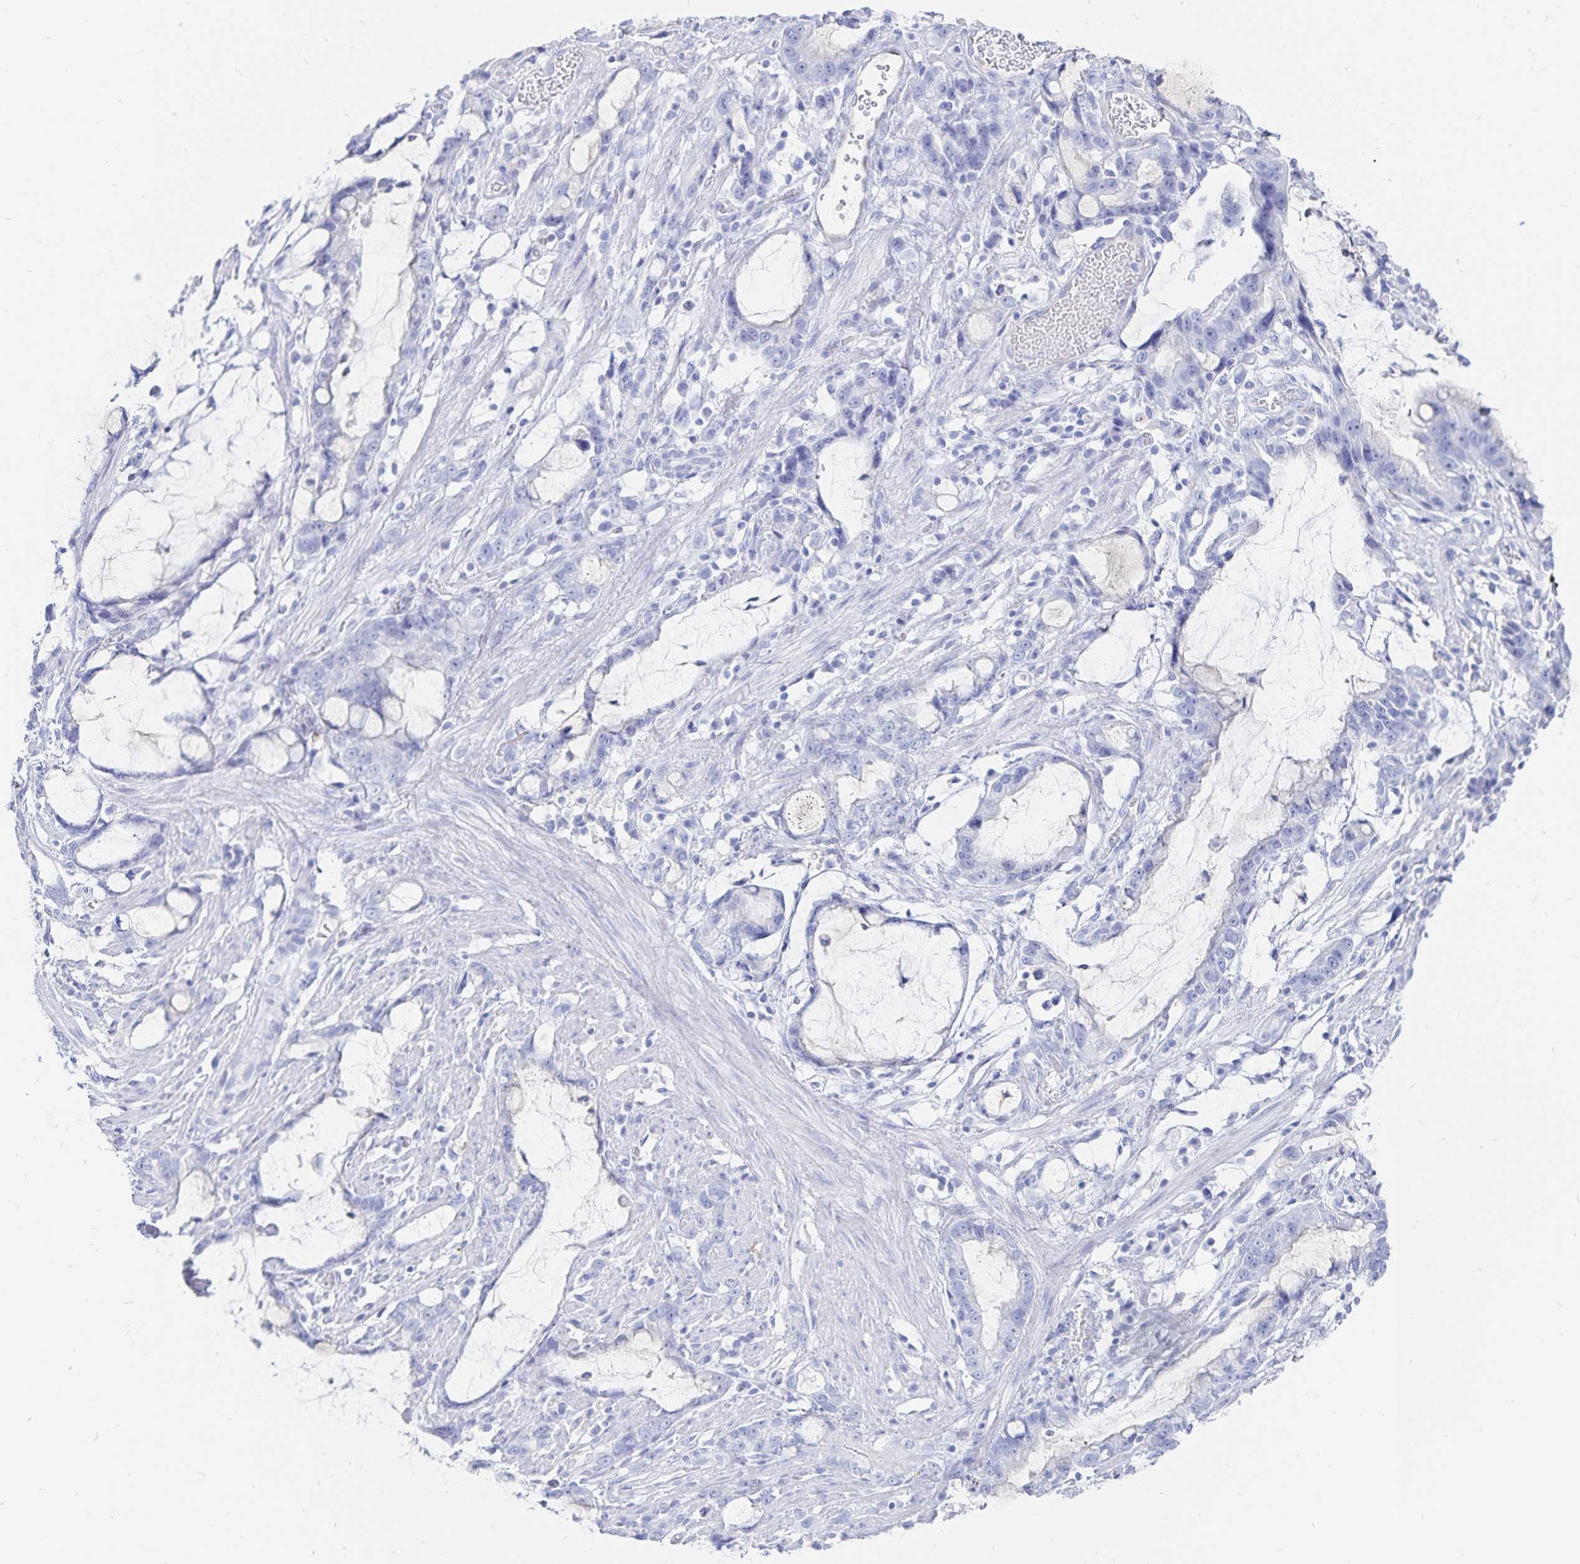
{"staining": {"intensity": "negative", "quantity": "none", "location": "none"}, "tissue": "stomach cancer", "cell_type": "Tumor cells", "image_type": "cancer", "snomed": [{"axis": "morphology", "description": "Adenocarcinoma, NOS"}, {"axis": "topography", "description": "Stomach"}], "caption": "This is an immunohistochemistry image of human adenocarcinoma (stomach). There is no positivity in tumor cells.", "gene": "INSL5", "patient": {"sex": "male", "age": 55}}